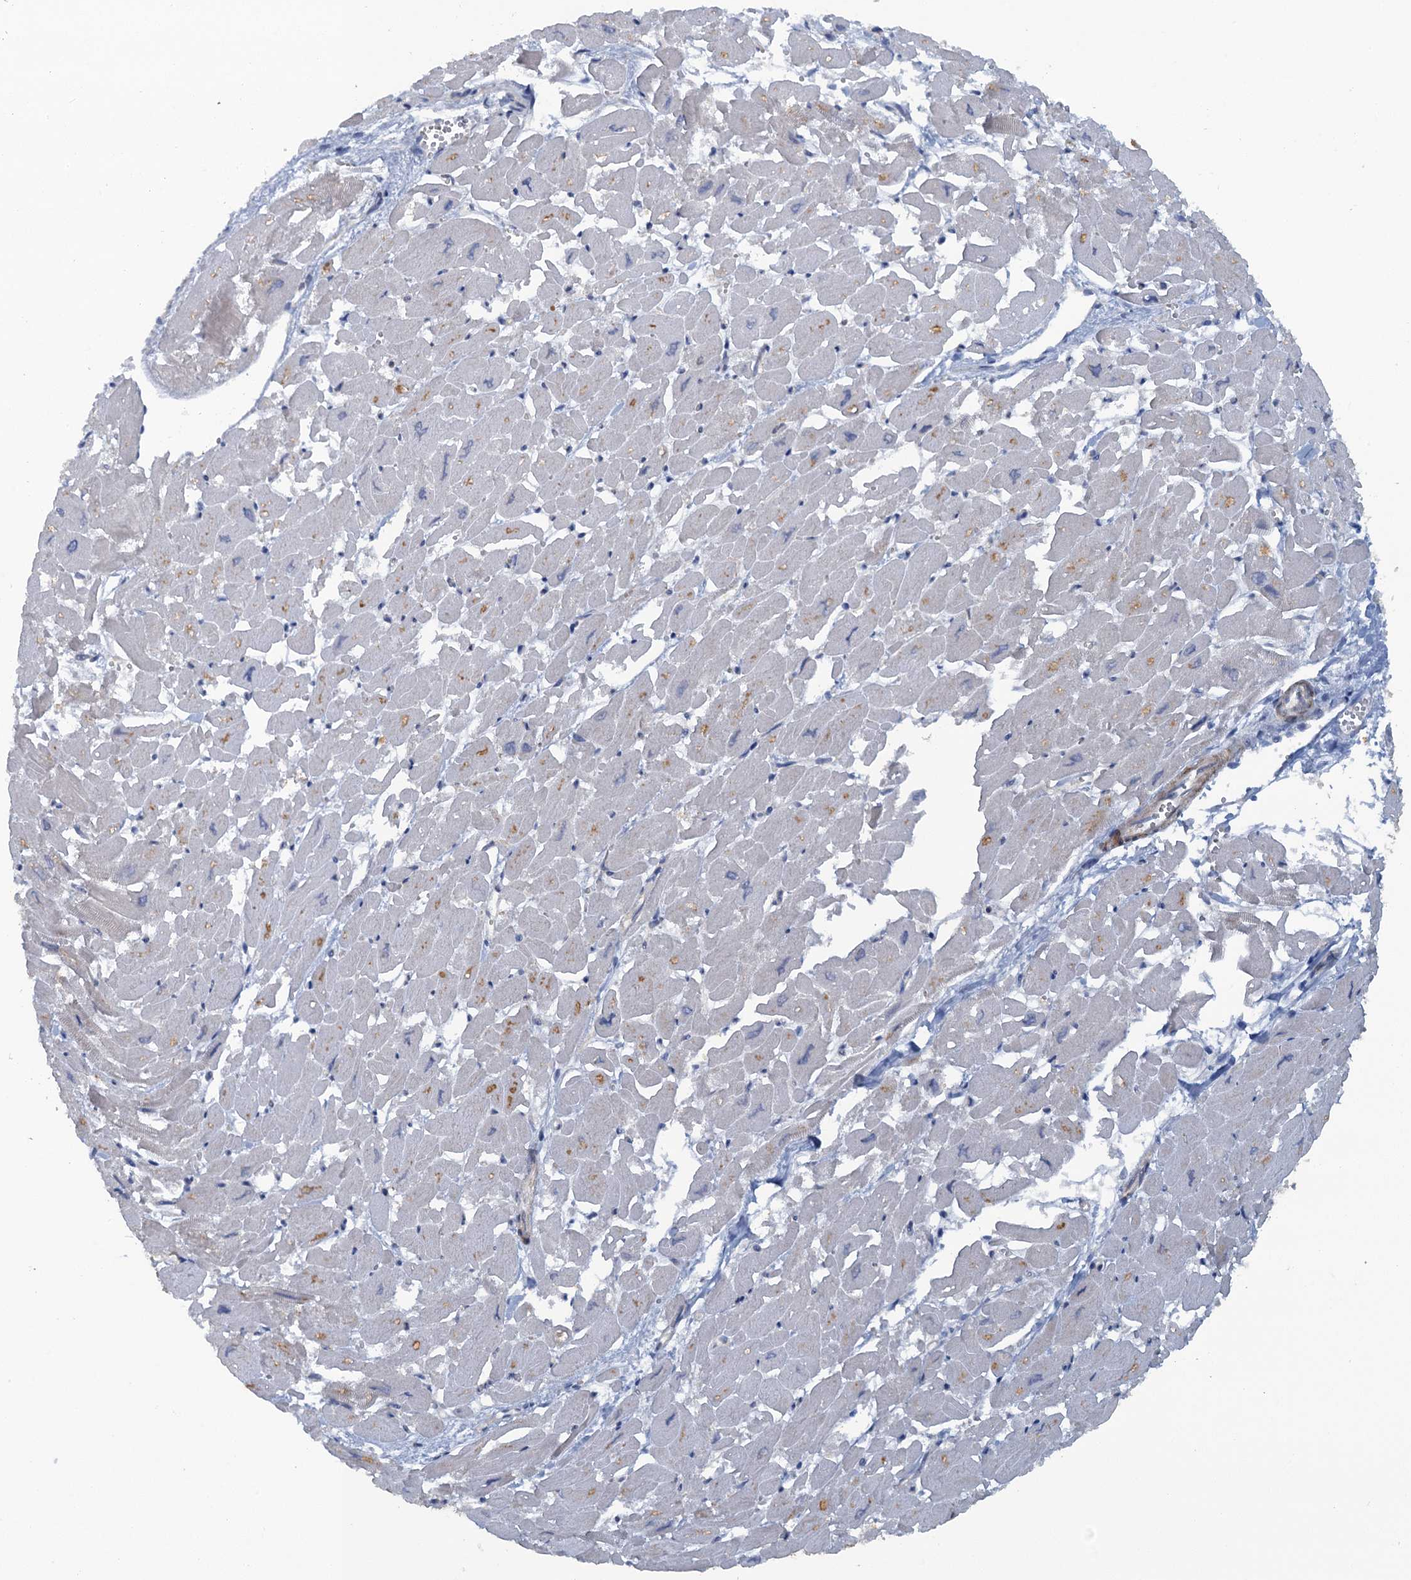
{"staining": {"intensity": "negative", "quantity": "none", "location": "none"}, "tissue": "heart muscle", "cell_type": "Cardiomyocytes", "image_type": "normal", "snomed": [{"axis": "morphology", "description": "Normal tissue, NOS"}, {"axis": "topography", "description": "Heart"}], "caption": "The photomicrograph shows no significant expression in cardiomyocytes of heart muscle.", "gene": "MYO16", "patient": {"sex": "male", "age": 54}}